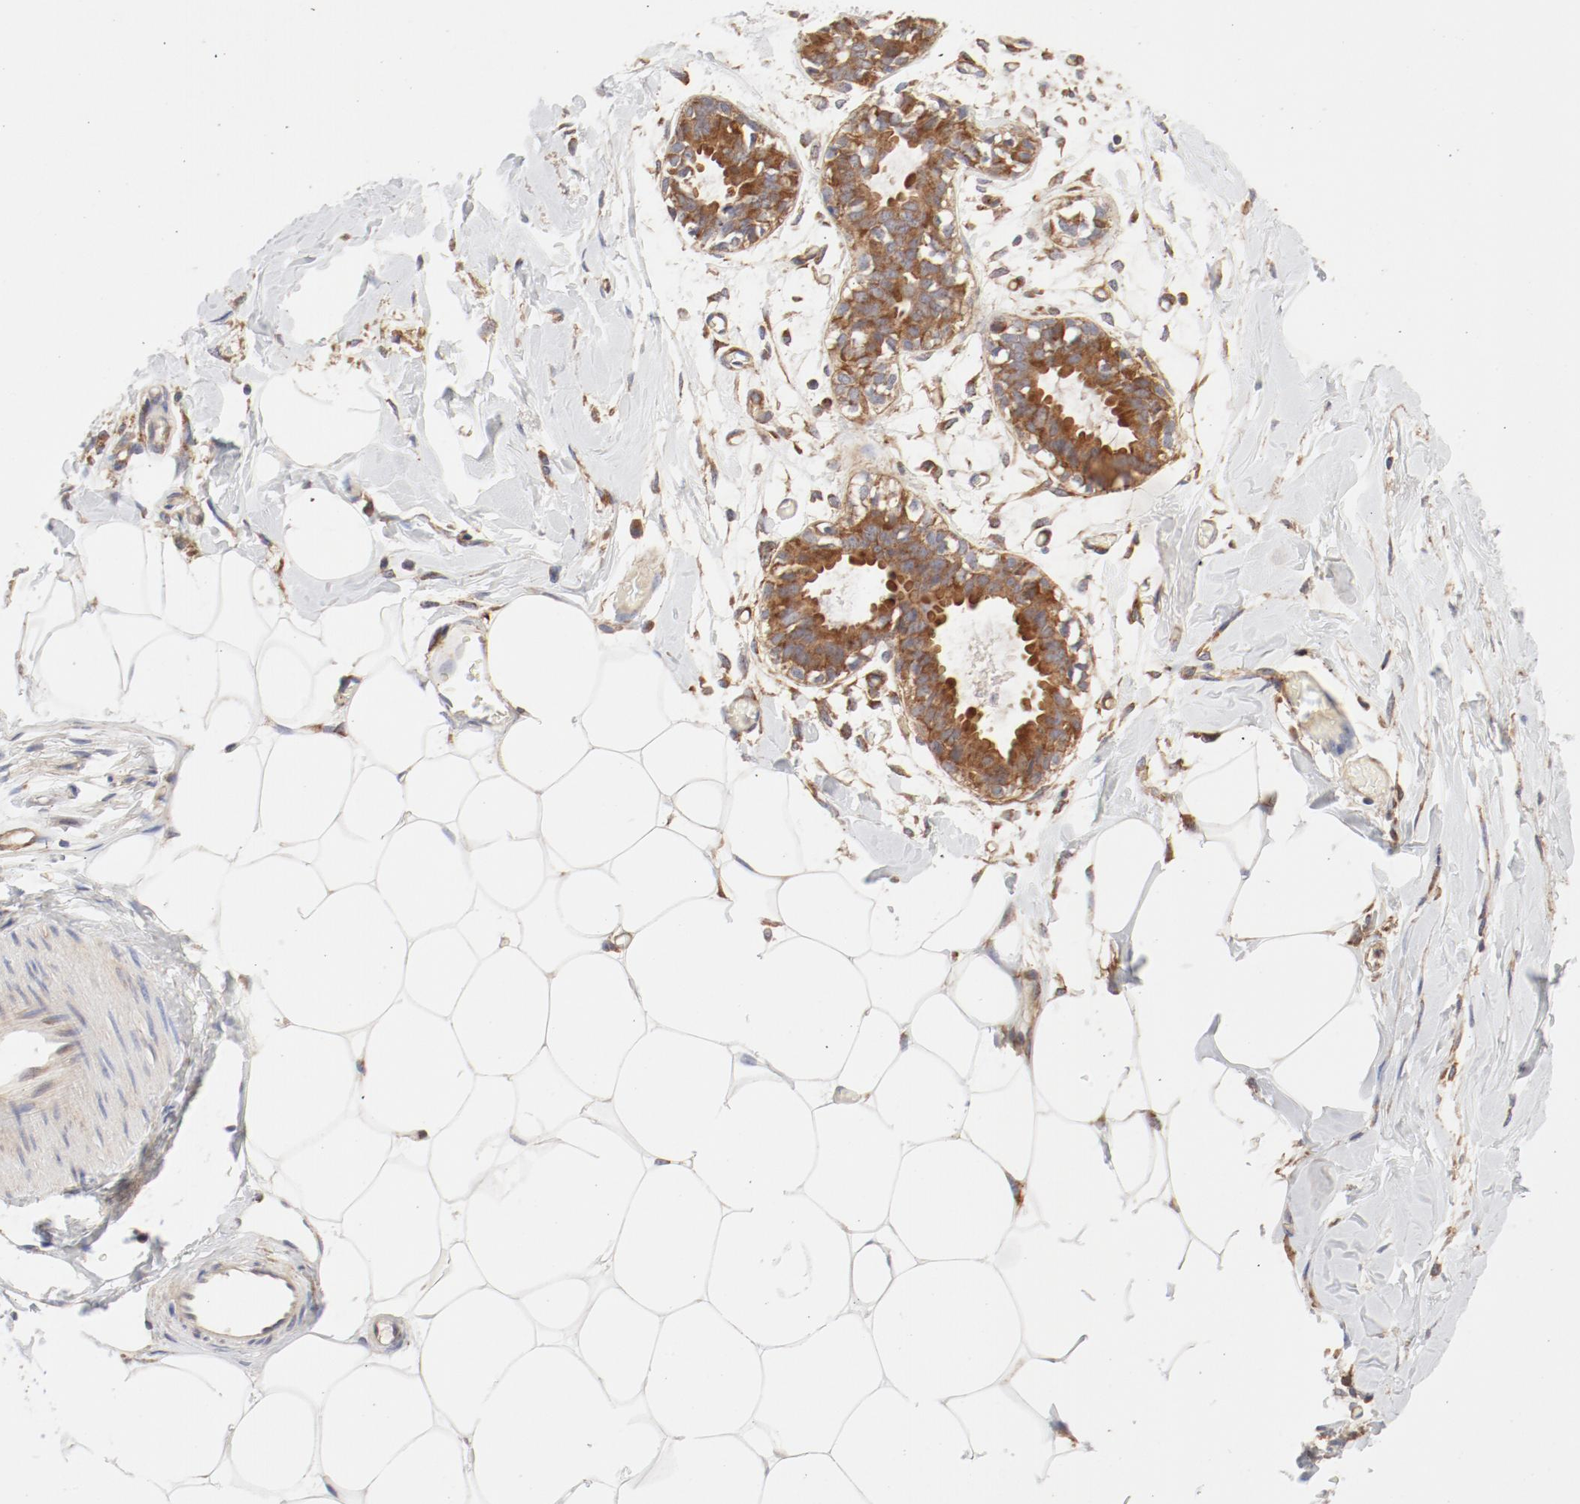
{"staining": {"intensity": "weak", "quantity": "25%-75%", "location": "cytoplasmic/membranous"}, "tissue": "breast", "cell_type": "Adipocytes", "image_type": "normal", "snomed": [{"axis": "morphology", "description": "Normal tissue, NOS"}, {"axis": "topography", "description": "Breast"}, {"axis": "topography", "description": "Adipose tissue"}], "caption": "Brown immunohistochemical staining in unremarkable human breast displays weak cytoplasmic/membranous positivity in approximately 25%-75% of adipocytes.", "gene": "AP2A1", "patient": {"sex": "female", "age": 25}}